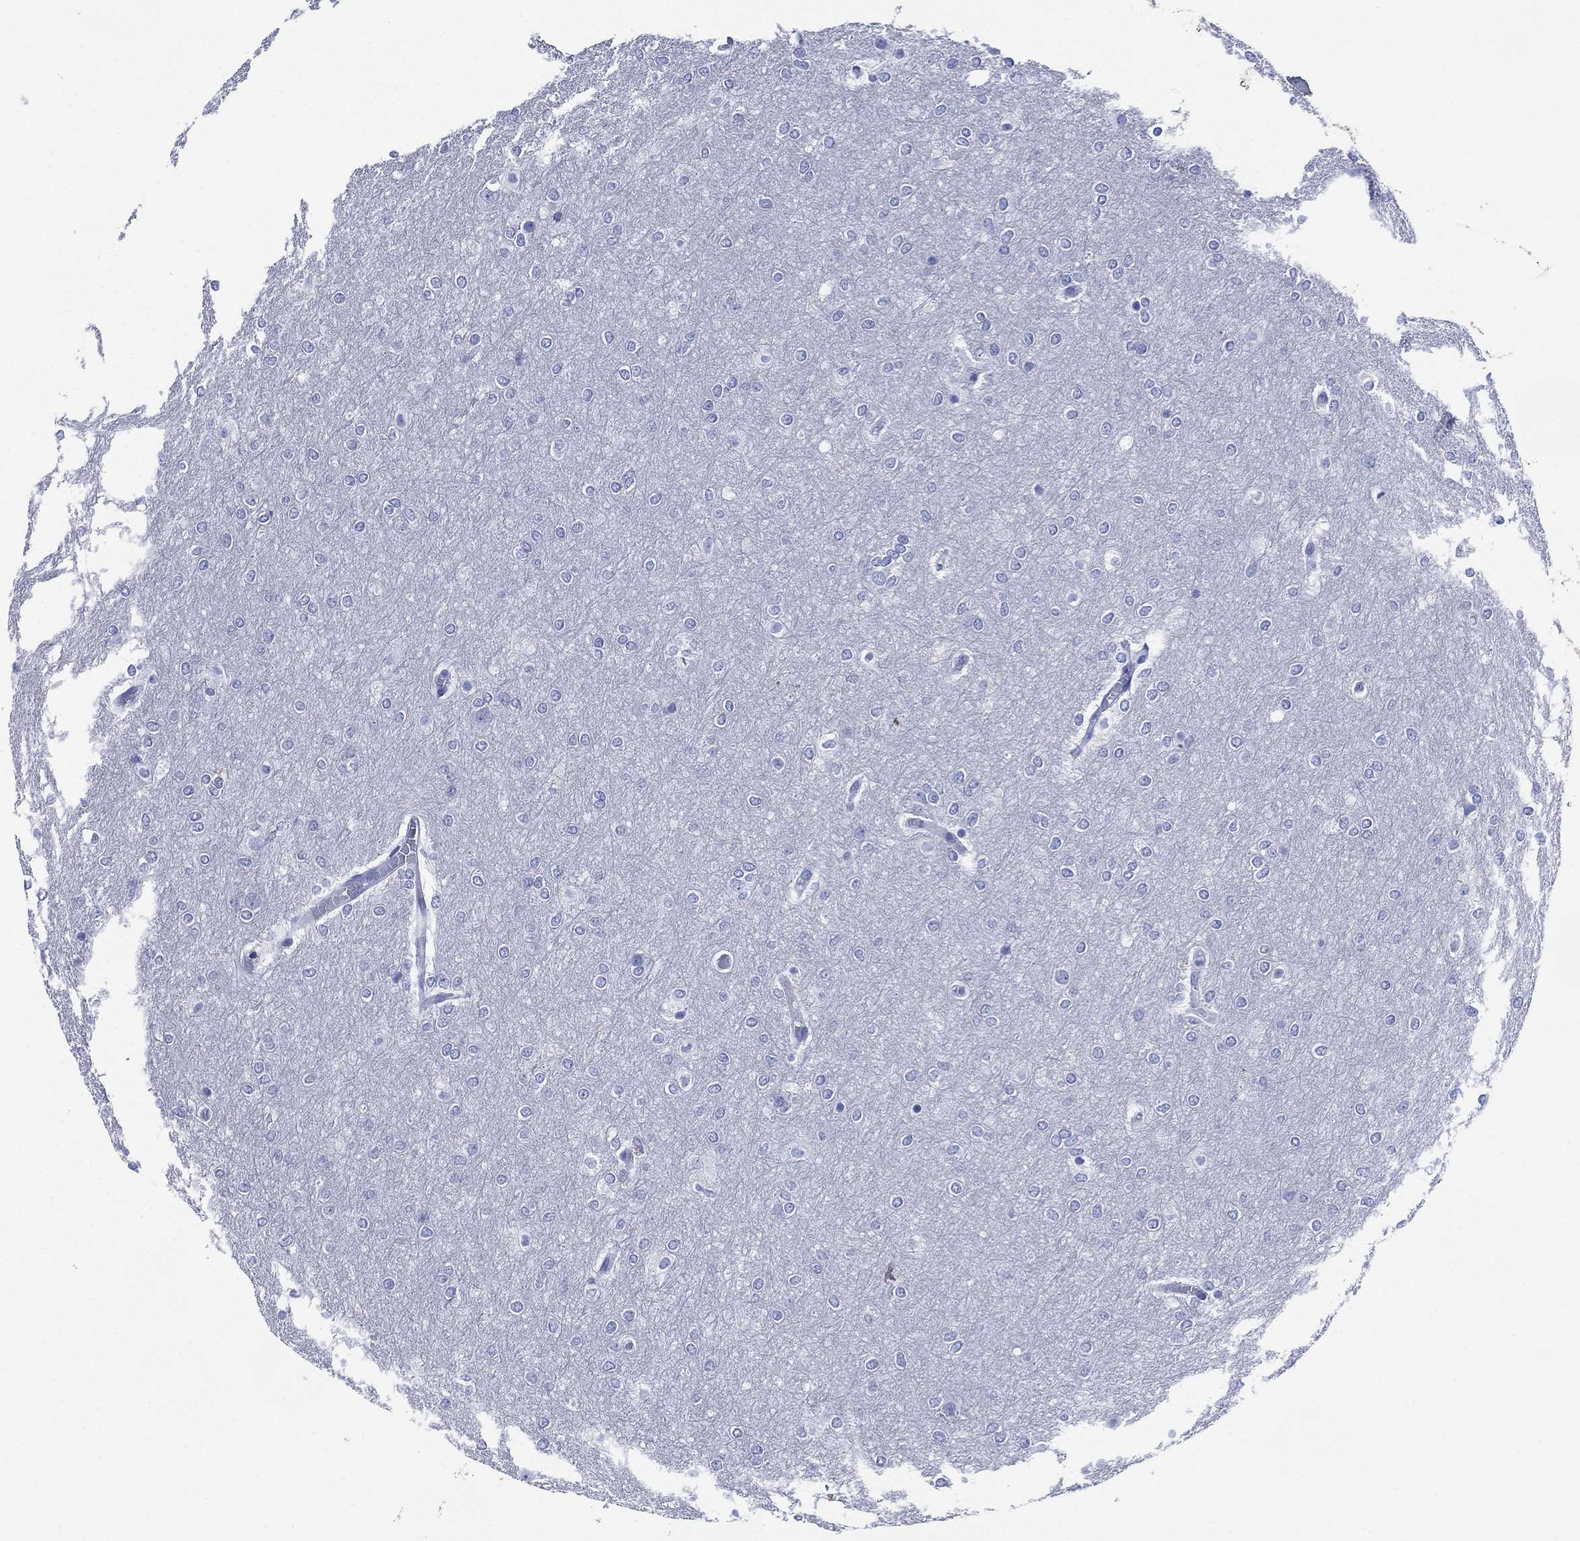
{"staining": {"intensity": "negative", "quantity": "none", "location": "none"}, "tissue": "glioma", "cell_type": "Tumor cells", "image_type": "cancer", "snomed": [{"axis": "morphology", "description": "Glioma, malignant, High grade"}, {"axis": "topography", "description": "Brain"}], "caption": "A histopathology image of malignant glioma (high-grade) stained for a protein shows no brown staining in tumor cells. (DAB (3,3'-diaminobenzidine) immunohistochemistry visualized using brightfield microscopy, high magnification).", "gene": "SIGLECL1", "patient": {"sex": "female", "age": 61}}